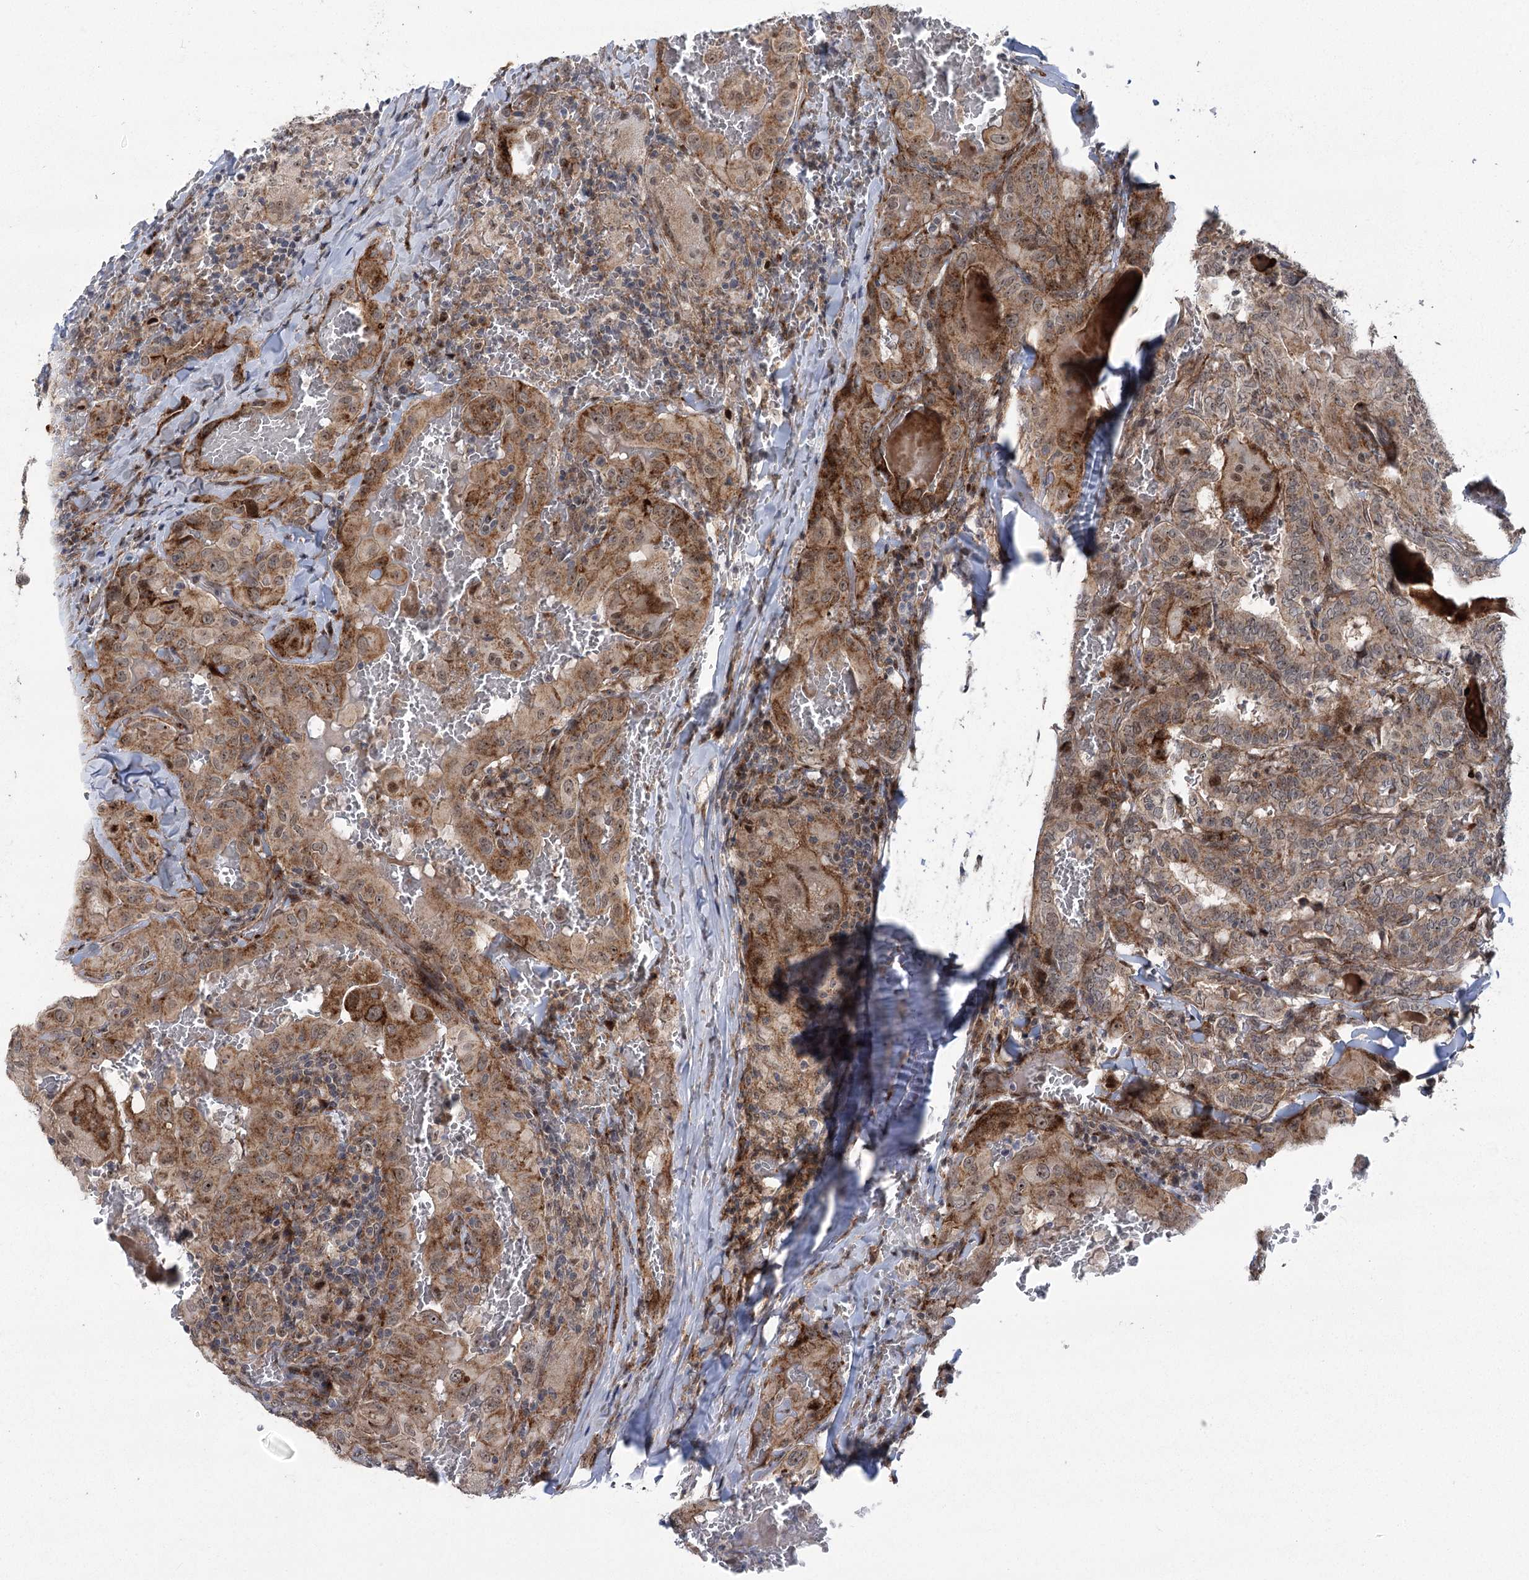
{"staining": {"intensity": "moderate", "quantity": ">75%", "location": "cytoplasmic/membranous"}, "tissue": "thyroid cancer", "cell_type": "Tumor cells", "image_type": "cancer", "snomed": [{"axis": "morphology", "description": "Papillary adenocarcinoma, NOS"}, {"axis": "topography", "description": "Thyroid gland"}], "caption": "High-power microscopy captured an immunohistochemistry (IHC) micrograph of thyroid cancer, revealing moderate cytoplasmic/membranous positivity in about >75% of tumor cells.", "gene": "PARM1", "patient": {"sex": "female", "age": 72}}